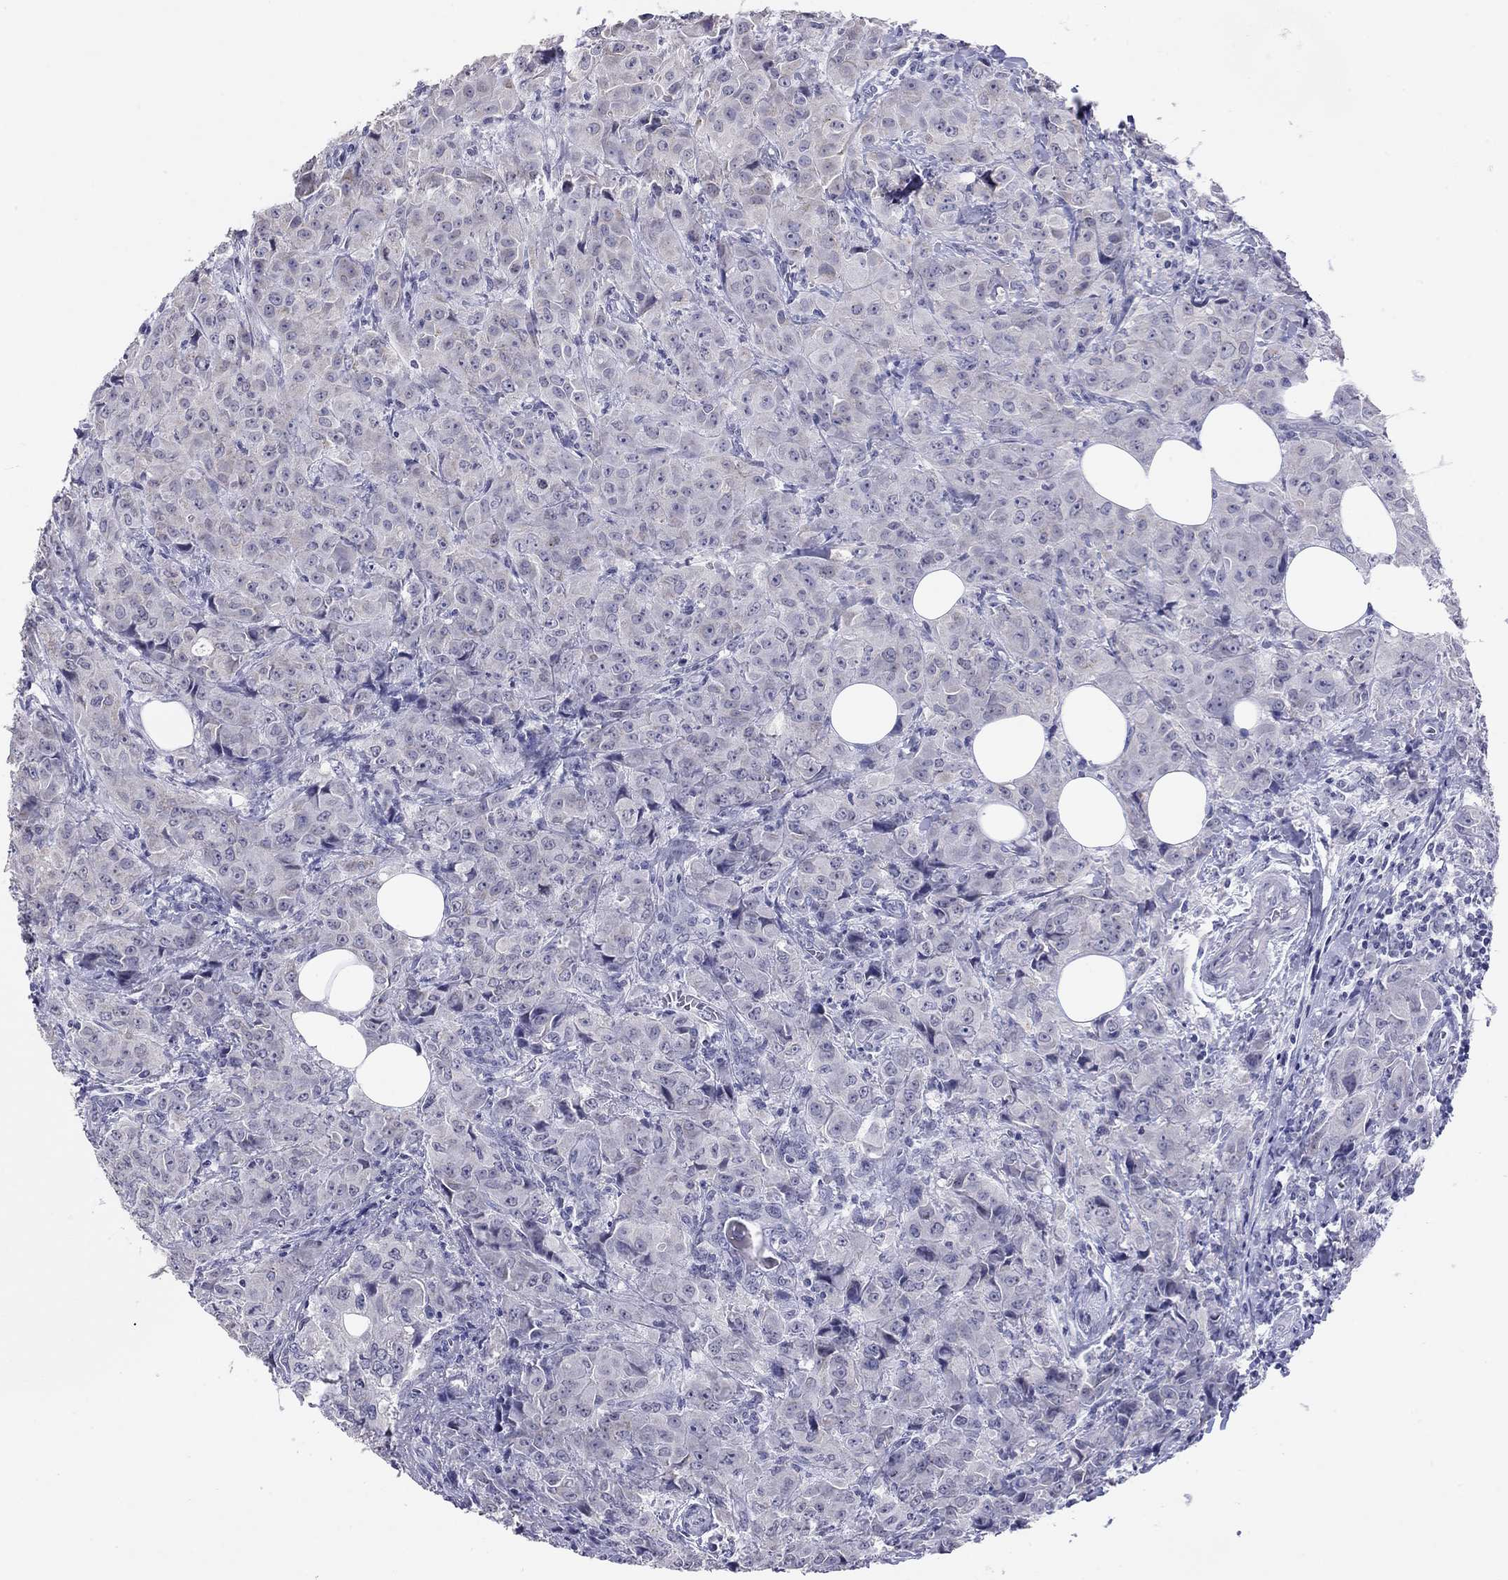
{"staining": {"intensity": "negative", "quantity": "none", "location": "none"}, "tissue": "breast cancer", "cell_type": "Tumor cells", "image_type": "cancer", "snomed": [{"axis": "morphology", "description": "Duct carcinoma"}, {"axis": "topography", "description": "Breast"}], "caption": "A photomicrograph of invasive ductal carcinoma (breast) stained for a protein demonstrates no brown staining in tumor cells. (DAB (3,3'-diaminobenzidine) IHC visualized using brightfield microscopy, high magnification).", "gene": "ARMC12", "patient": {"sex": "female", "age": 43}}